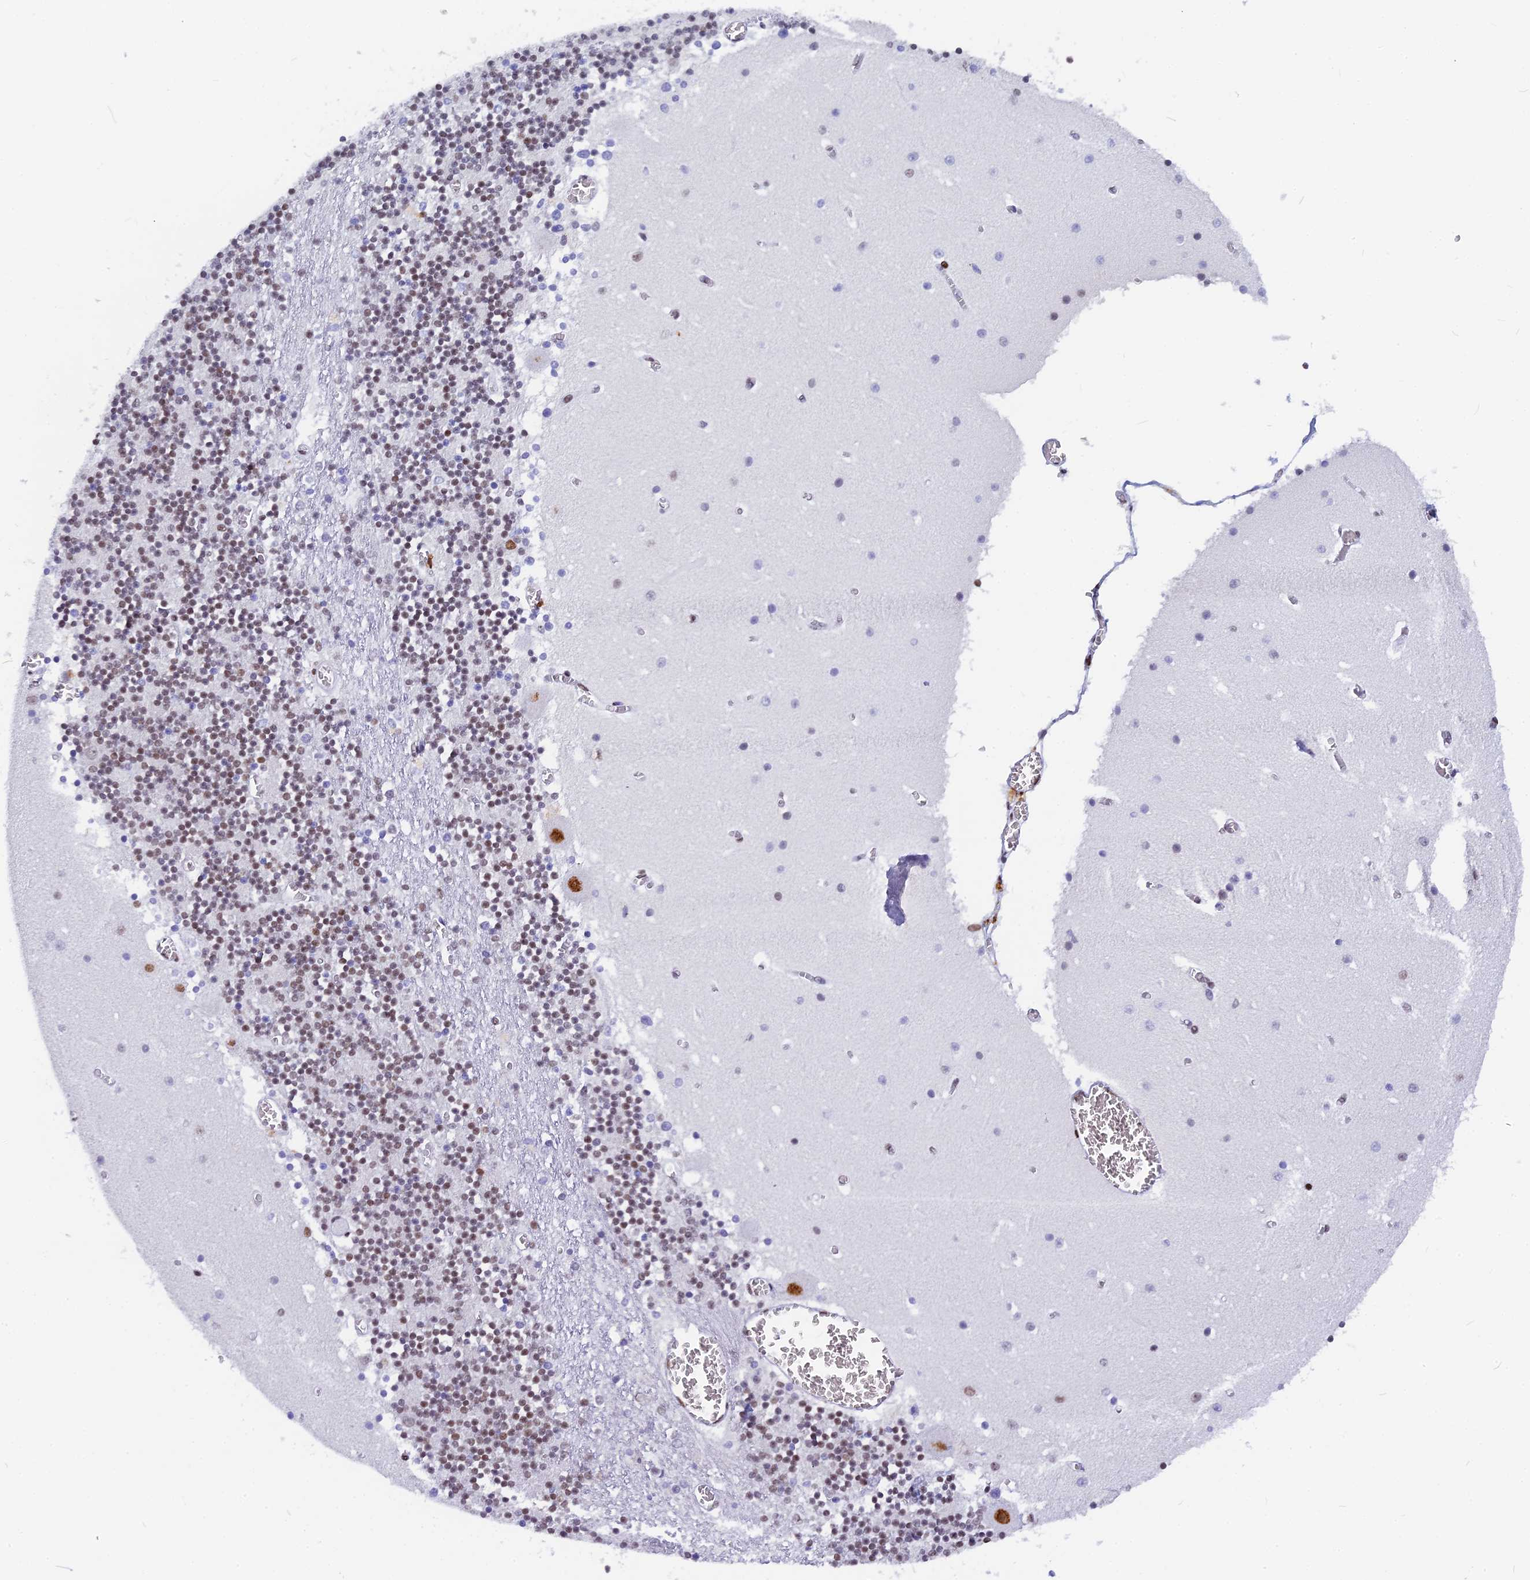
{"staining": {"intensity": "moderate", "quantity": "25%-75%", "location": "nuclear"}, "tissue": "cerebellum", "cell_type": "Cells in granular layer", "image_type": "normal", "snomed": [{"axis": "morphology", "description": "Normal tissue, NOS"}, {"axis": "topography", "description": "Cerebellum"}], "caption": "High-power microscopy captured an IHC histopathology image of unremarkable cerebellum, revealing moderate nuclear positivity in about 25%-75% of cells in granular layer.", "gene": "NSA2", "patient": {"sex": "female", "age": 28}}